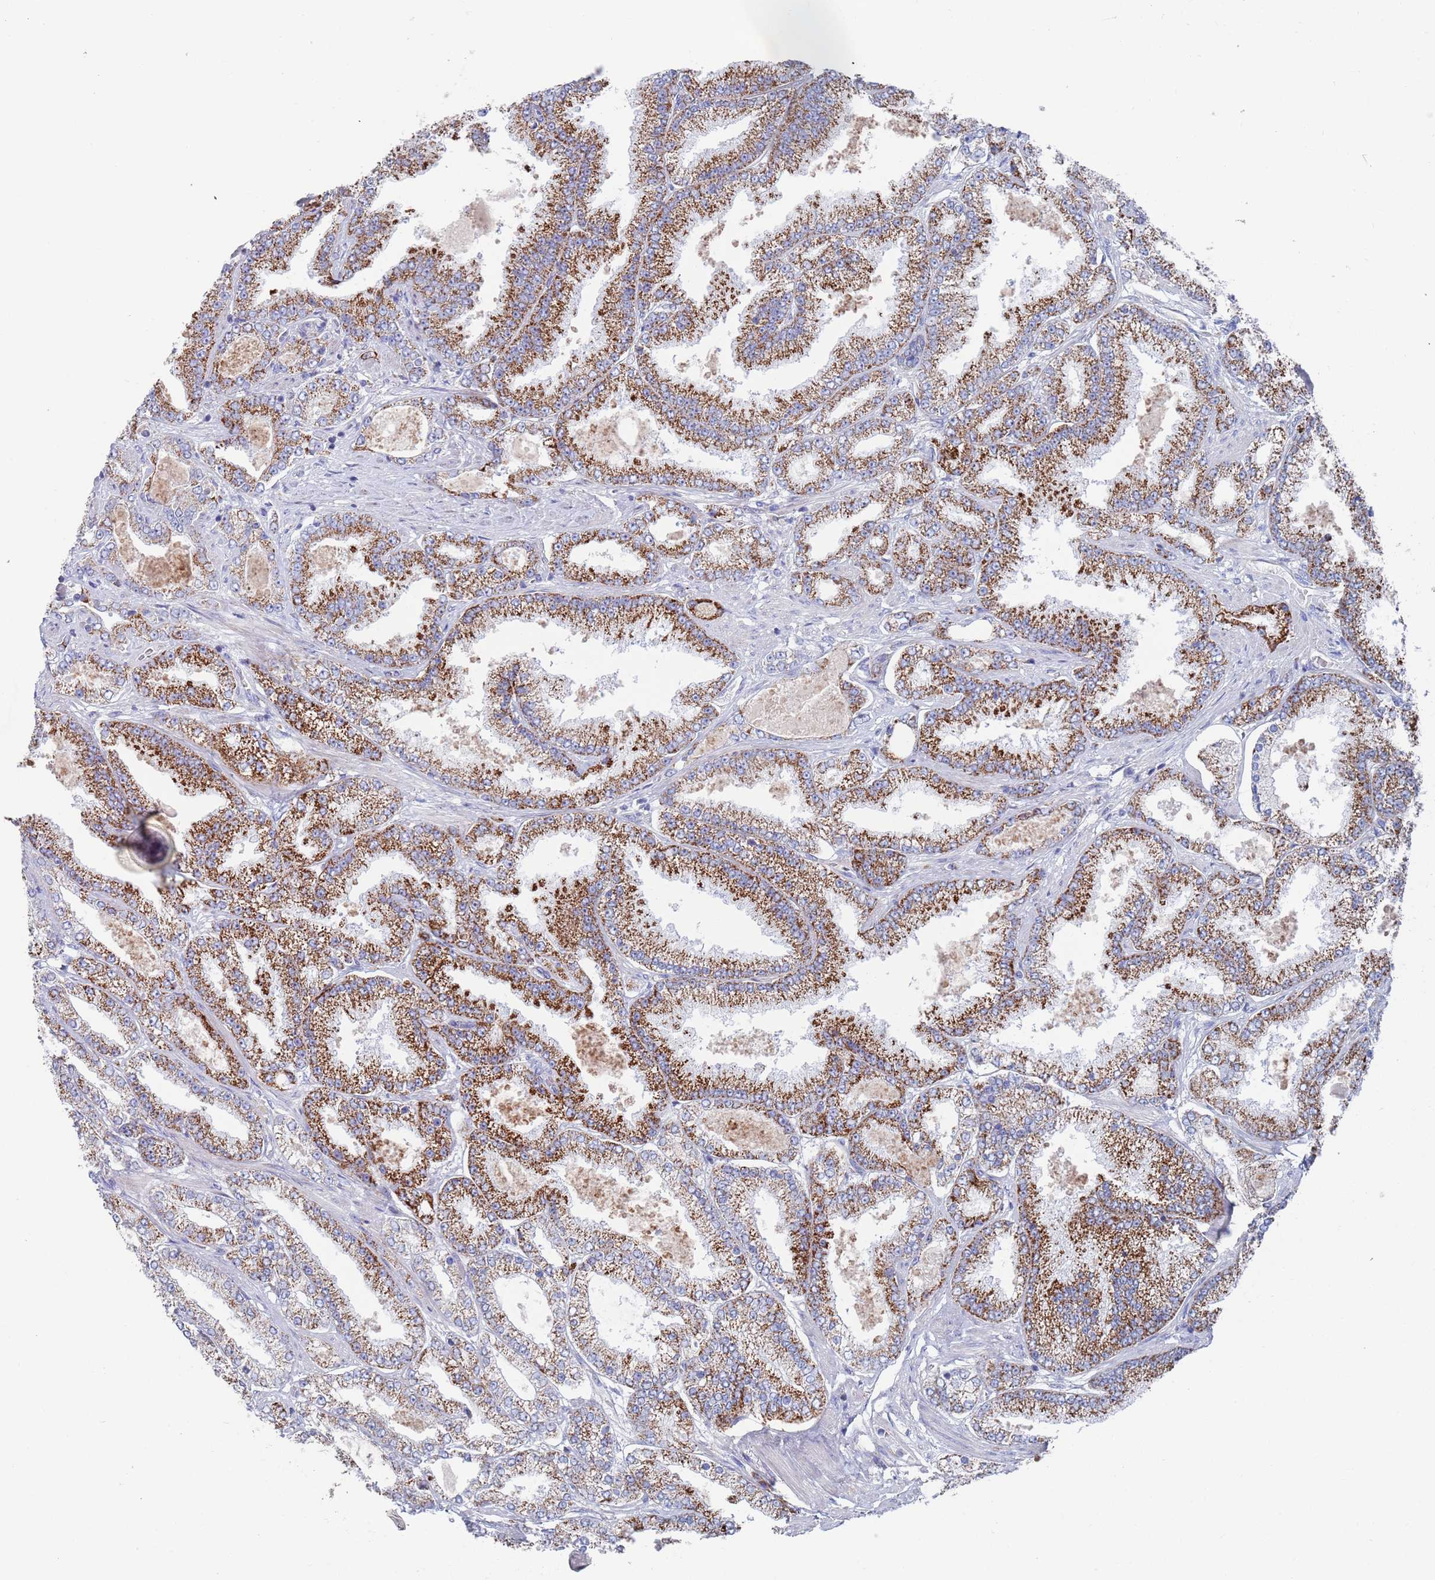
{"staining": {"intensity": "strong", "quantity": ">75%", "location": "cytoplasmic/membranous"}, "tissue": "prostate cancer", "cell_type": "Tumor cells", "image_type": "cancer", "snomed": [{"axis": "morphology", "description": "Adenocarcinoma, High grade"}, {"axis": "topography", "description": "Prostate"}], "caption": "Immunohistochemical staining of prostate high-grade adenocarcinoma exhibits strong cytoplasmic/membranous protein positivity in about >75% of tumor cells.", "gene": "MRPL22", "patient": {"sex": "male", "age": 68}}